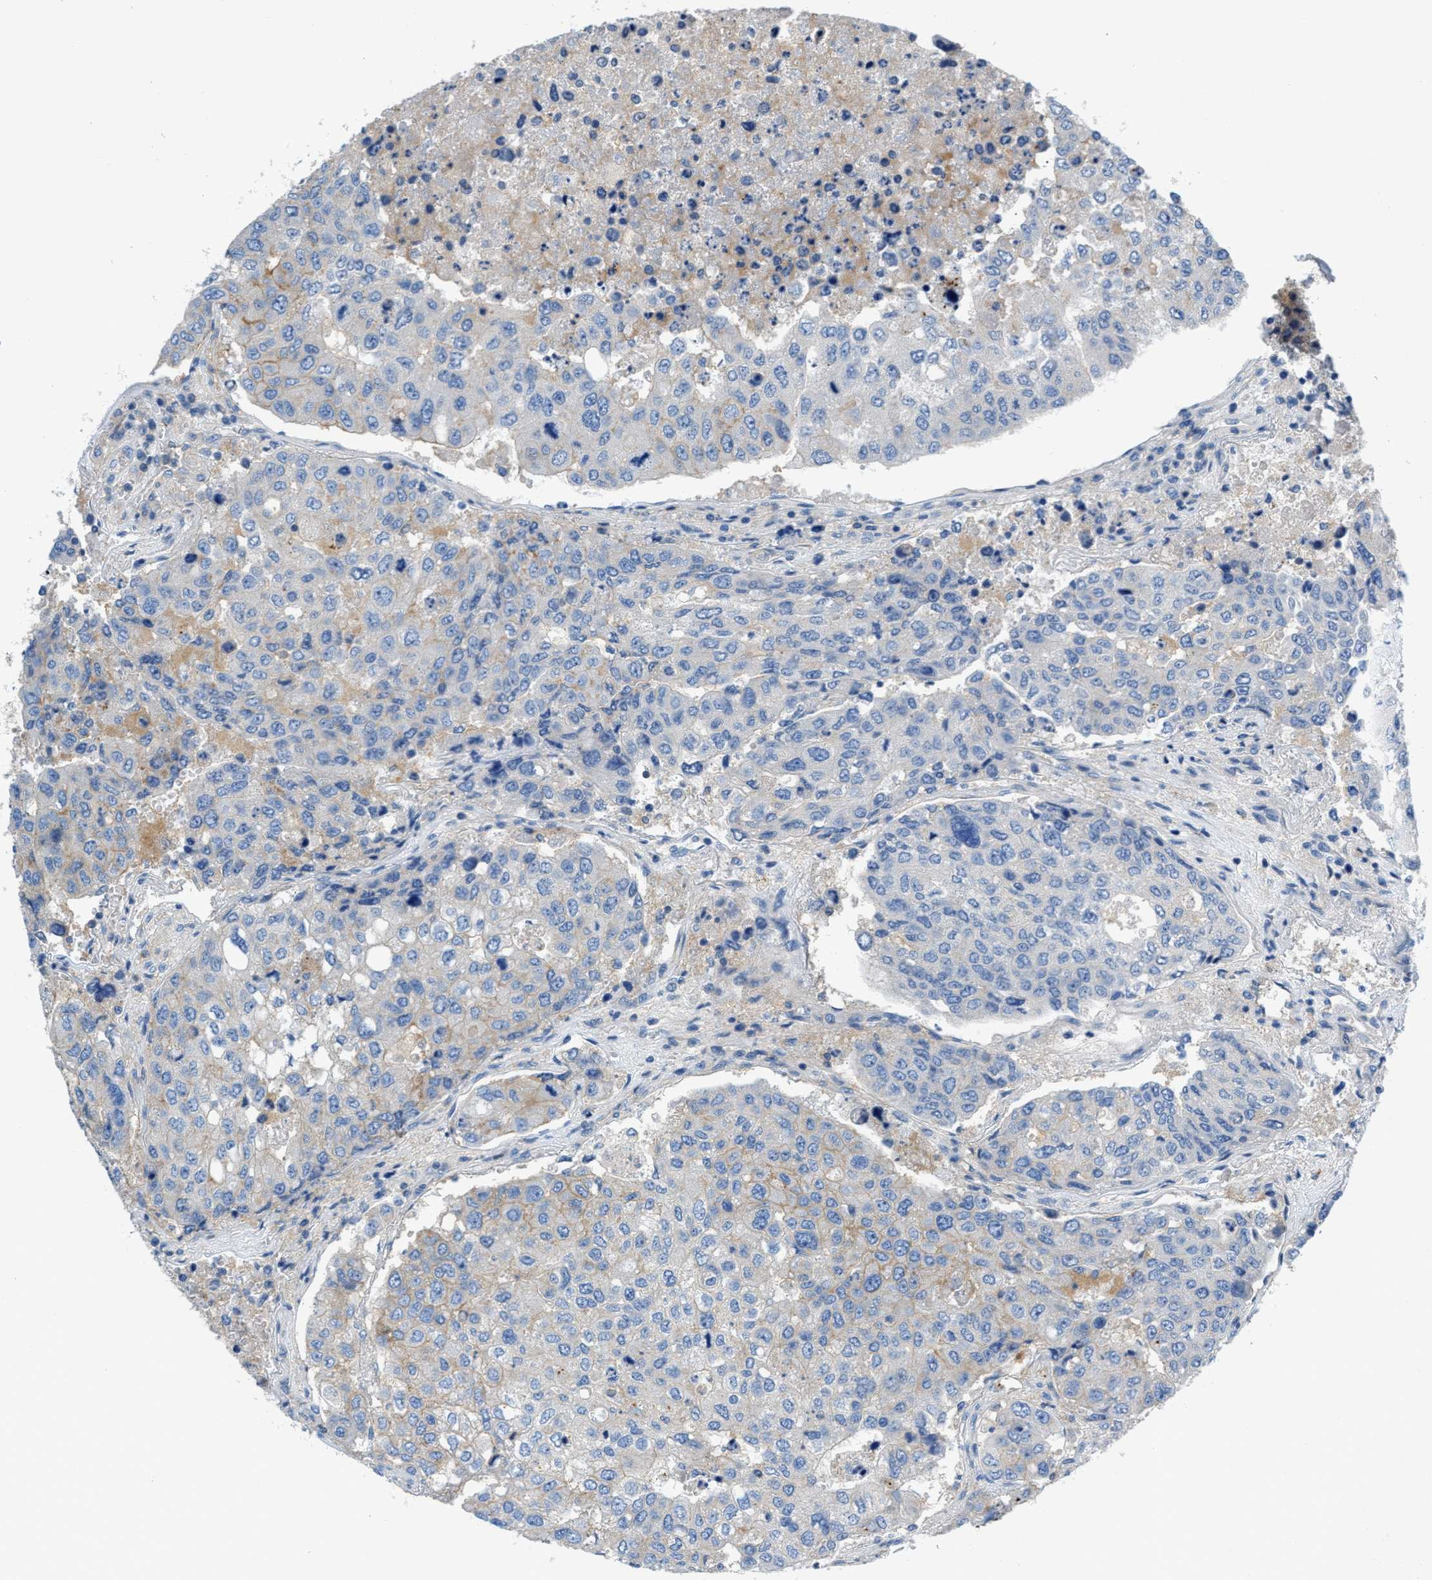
{"staining": {"intensity": "moderate", "quantity": ">75%", "location": "cytoplasmic/membranous"}, "tissue": "urothelial cancer", "cell_type": "Tumor cells", "image_type": "cancer", "snomed": [{"axis": "morphology", "description": "Urothelial carcinoma, High grade"}, {"axis": "topography", "description": "Lymph node"}, {"axis": "topography", "description": "Urinary bladder"}], "caption": "Moderate cytoplasmic/membranous expression for a protein is appreciated in approximately >75% of tumor cells of urothelial cancer using immunohistochemistry.", "gene": "ORAI1", "patient": {"sex": "male", "age": 51}}